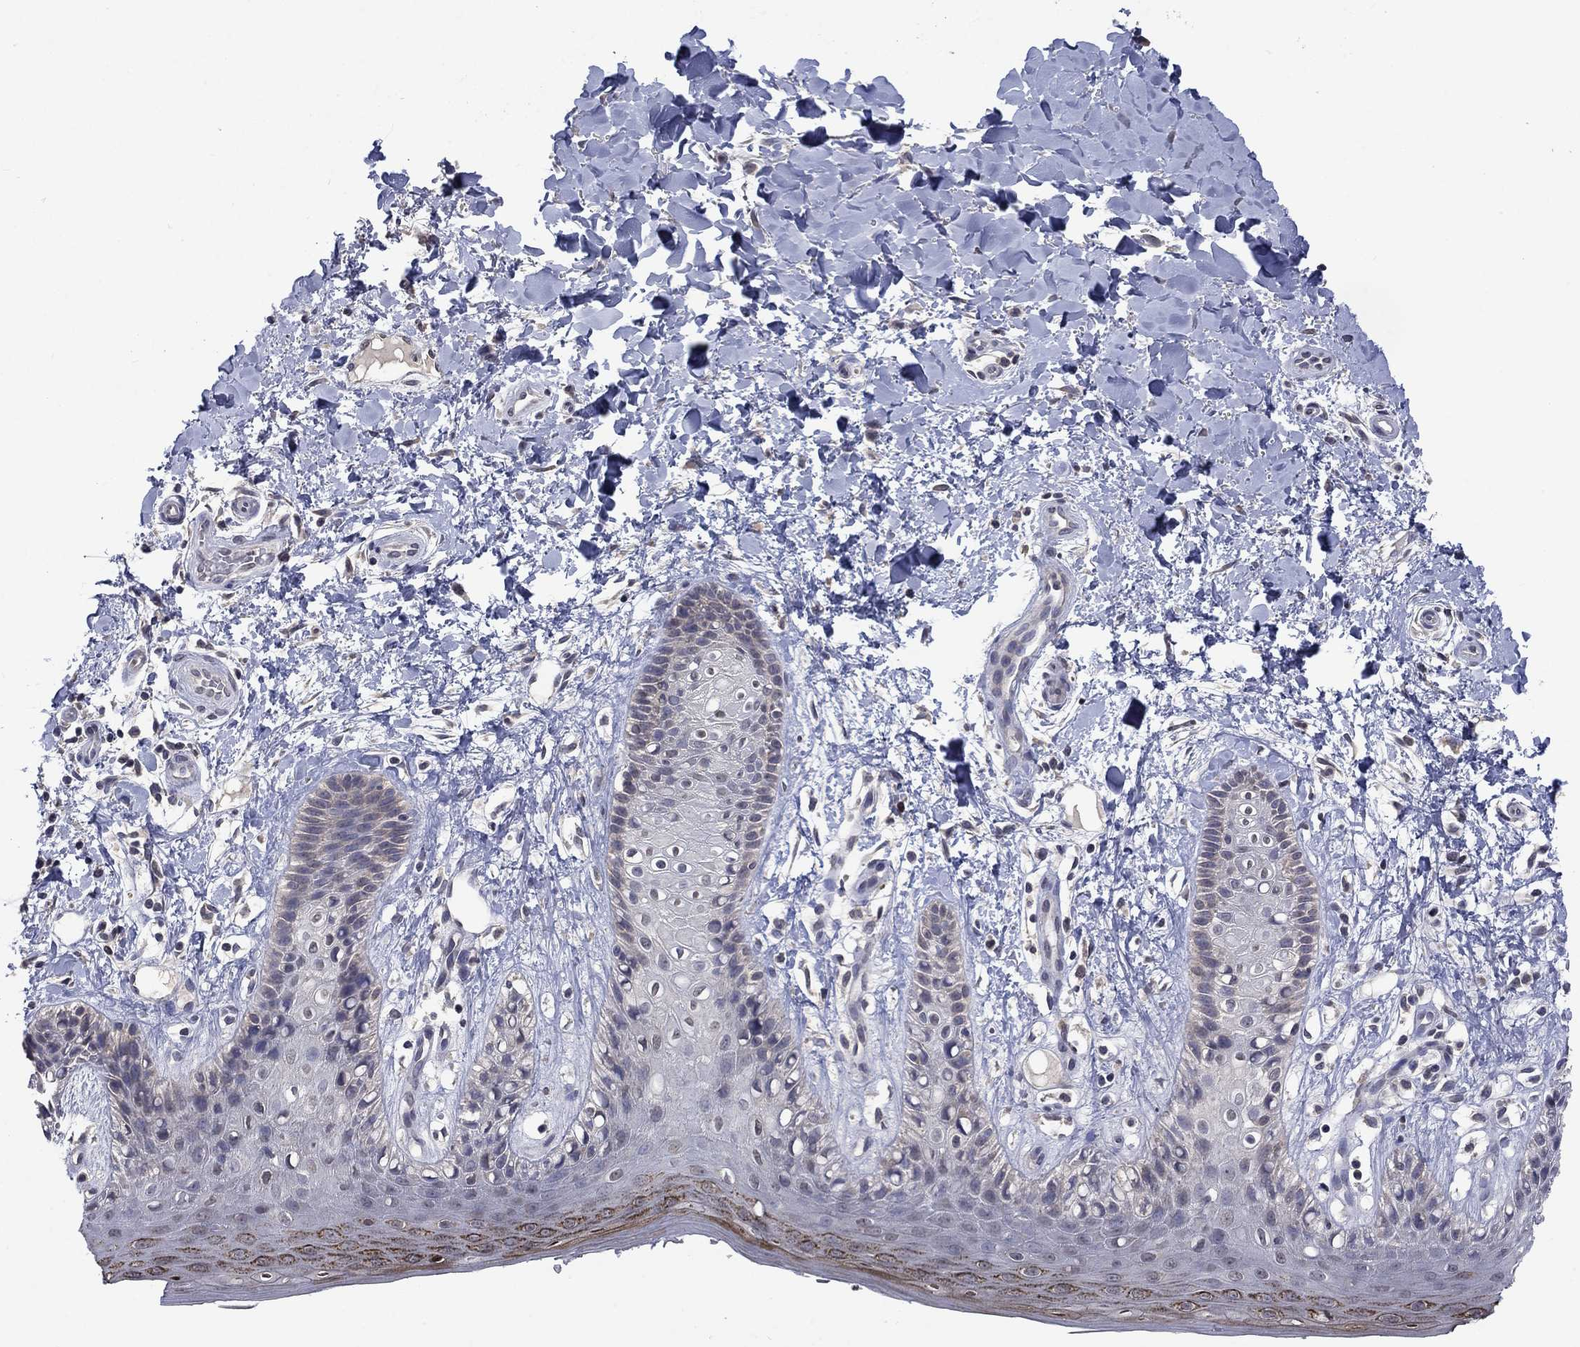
{"staining": {"intensity": "strong", "quantity": "<25%", "location": "cytoplasmic/membranous"}, "tissue": "skin", "cell_type": "Epidermal cells", "image_type": "normal", "snomed": [{"axis": "morphology", "description": "Normal tissue, NOS"}, {"axis": "topography", "description": "Anal"}], "caption": "Approximately <25% of epidermal cells in normal human skin display strong cytoplasmic/membranous protein positivity as visualized by brown immunohistochemical staining.", "gene": "SPATA33", "patient": {"sex": "male", "age": 36}}